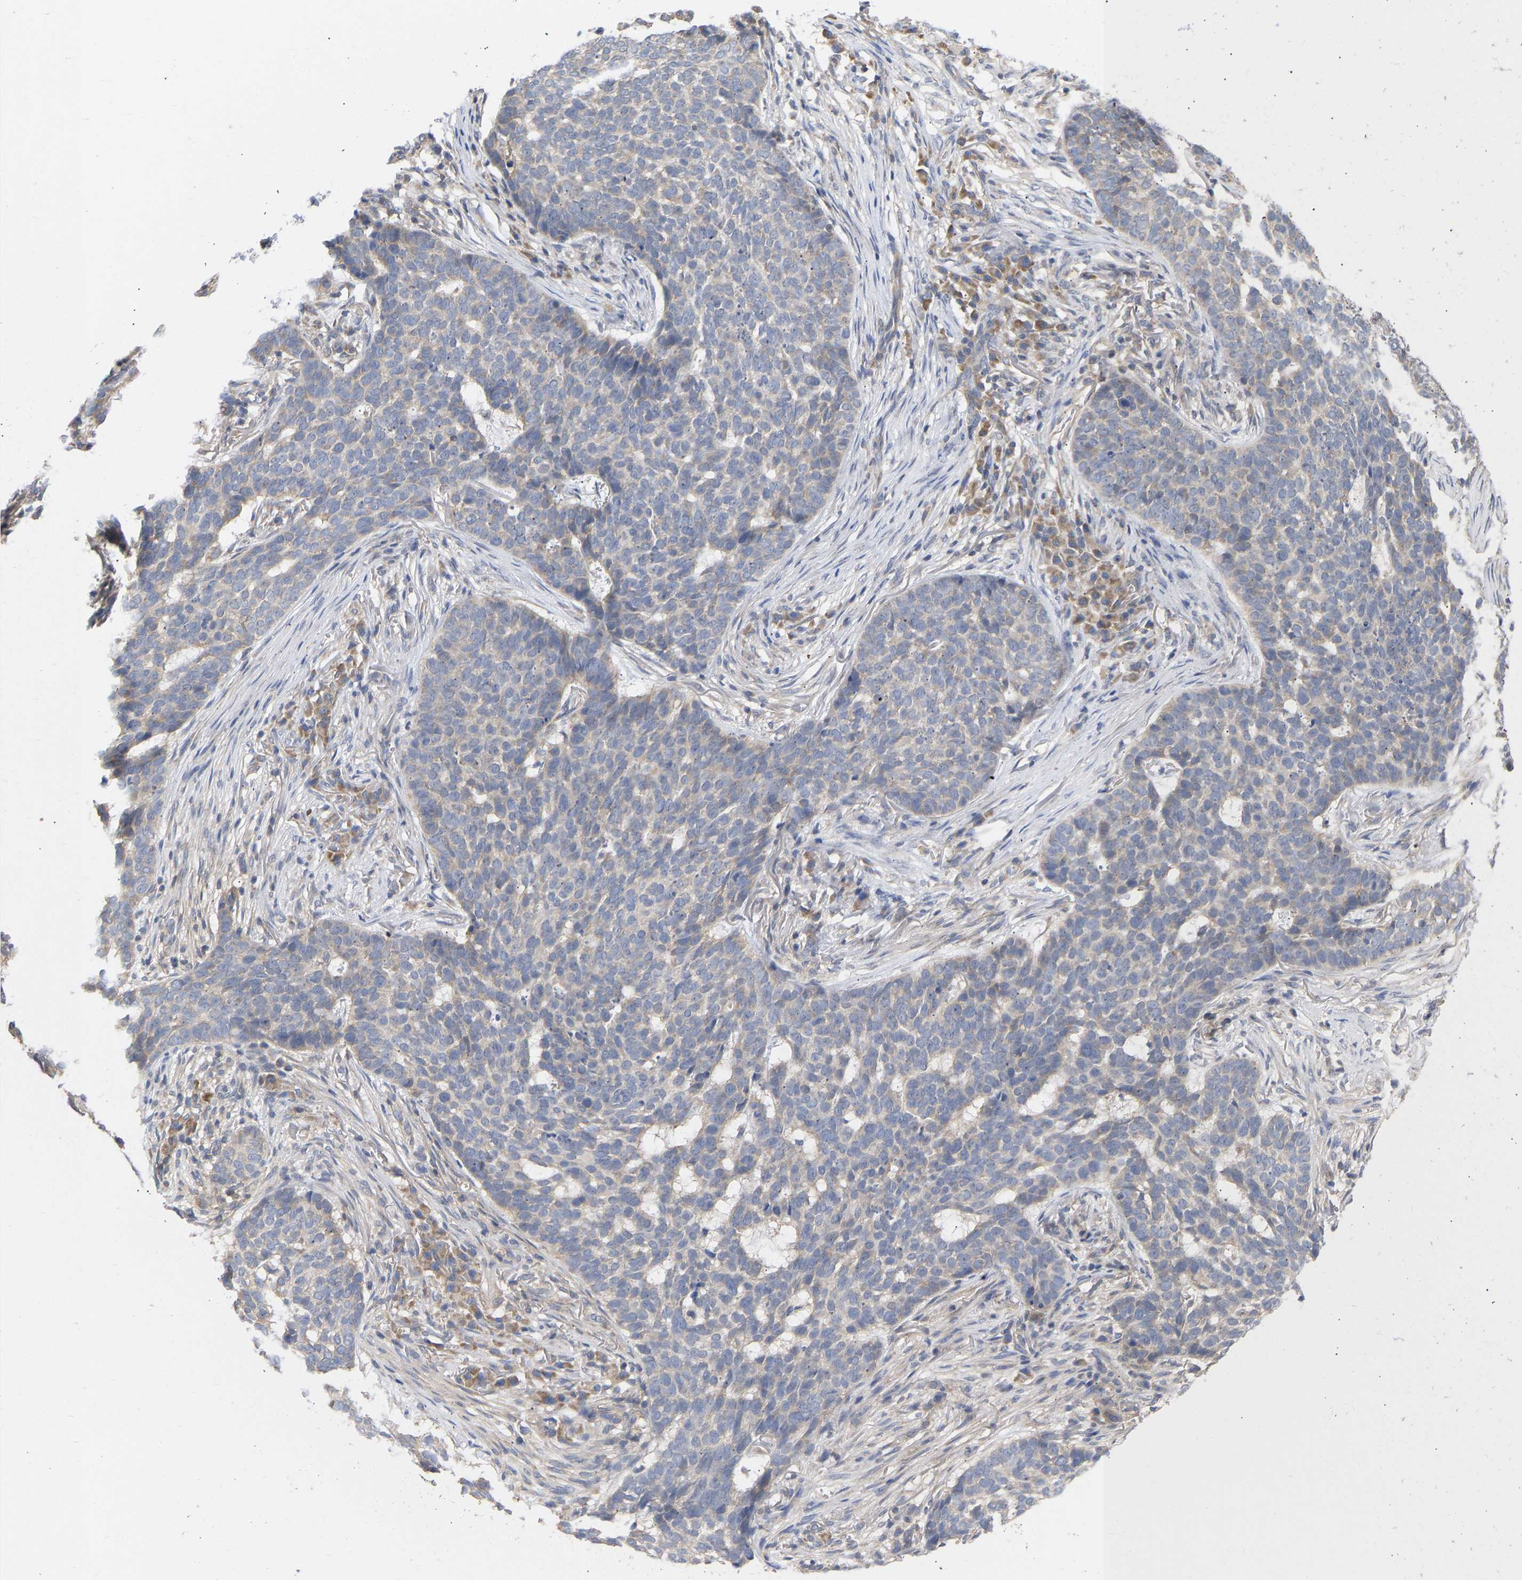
{"staining": {"intensity": "negative", "quantity": "none", "location": "none"}, "tissue": "skin cancer", "cell_type": "Tumor cells", "image_type": "cancer", "snomed": [{"axis": "morphology", "description": "Basal cell carcinoma"}, {"axis": "topography", "description": "Skin"}], "caption": "This histopathology image is of skin basal cell carcinoma stained with immunohistochemistry (IHC) to label a protein in brown with the nuclei are counter-stained blue. There is no positivity in tumor cells. Nuclei are stained in blue.", "gene": "MAP2K3", "patient": {"sex": "male", "age": 85}}